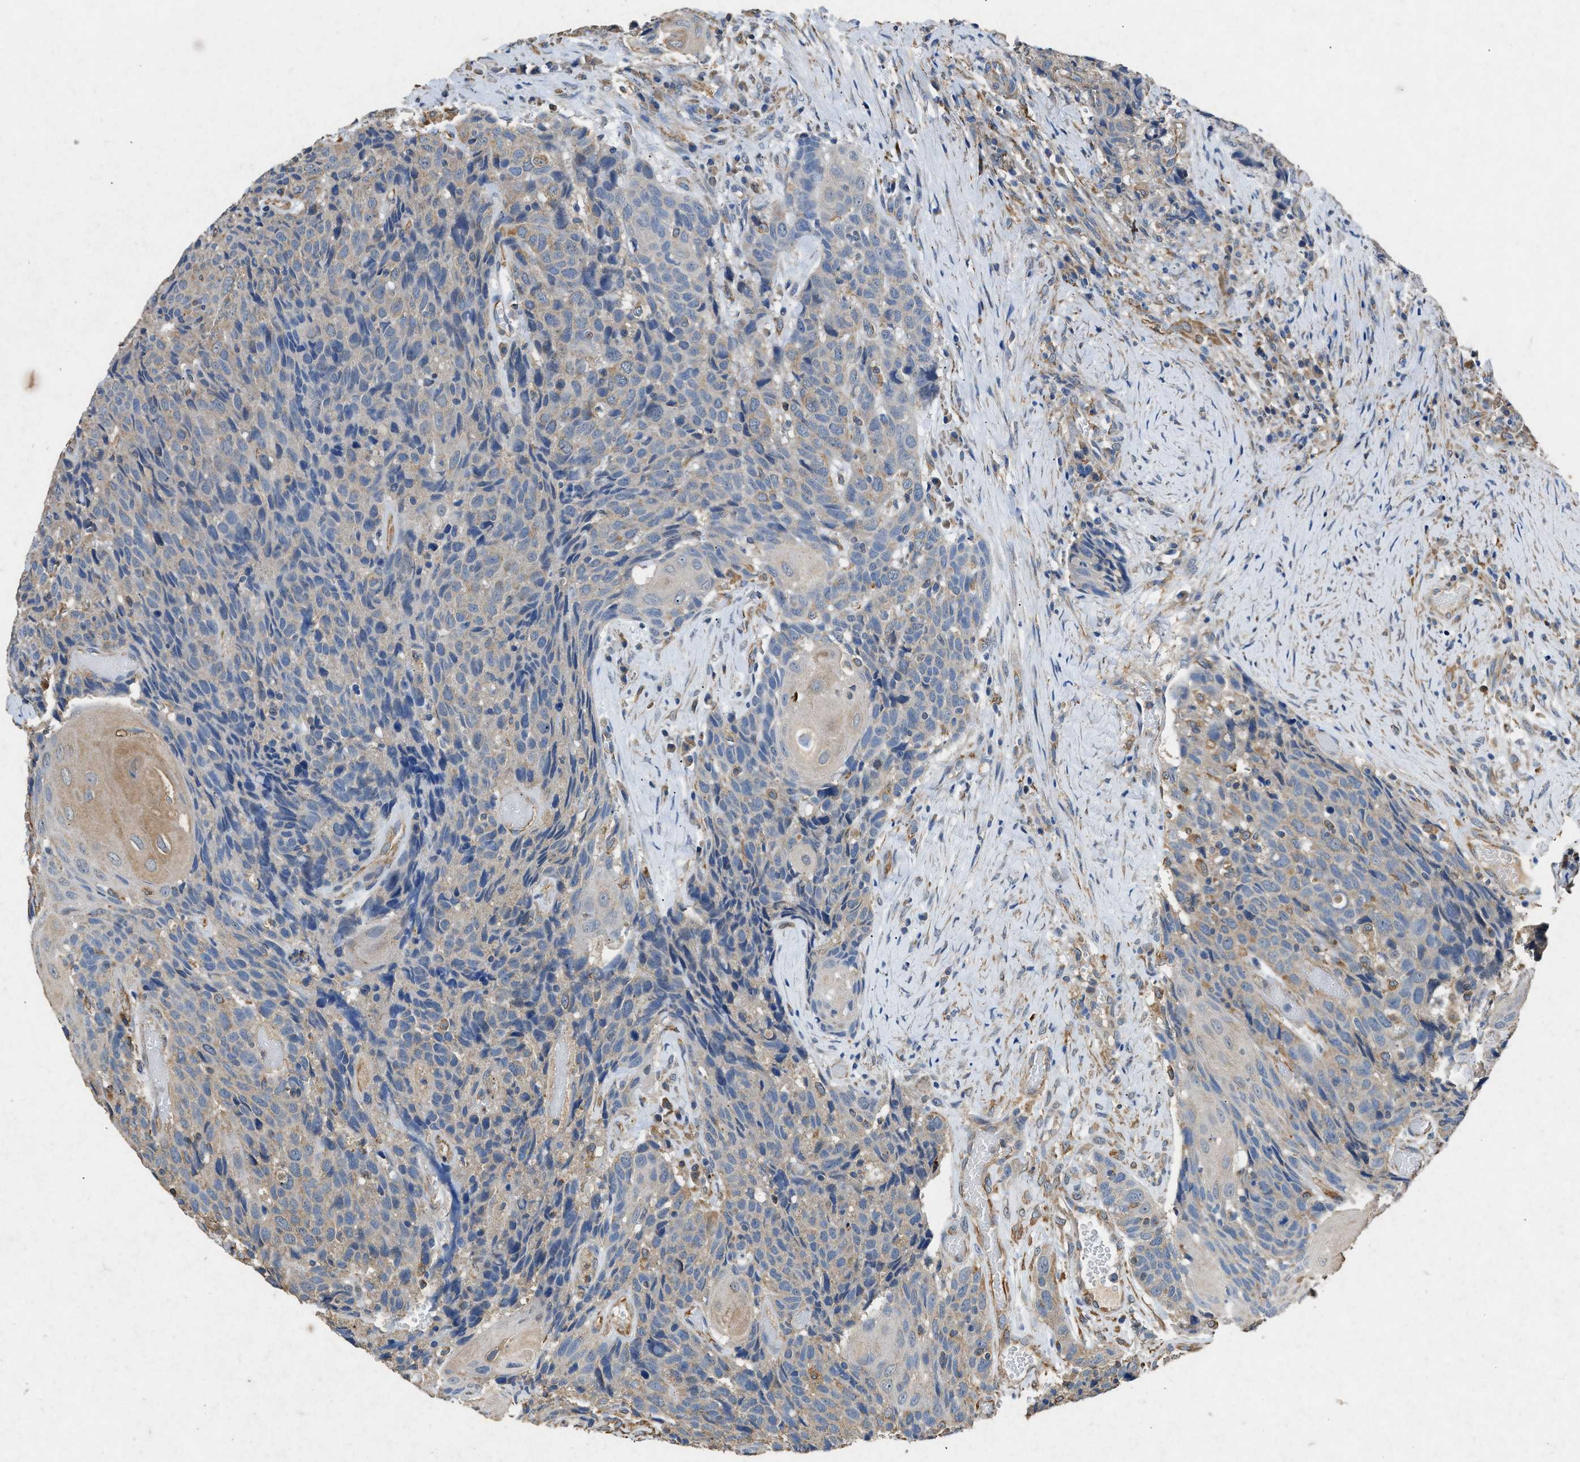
{"staining": {"intensity": "weak", "quantity": "<25%", "location": "cytoplasmic/membranous"}, "tissue": "head and neck cancer", "cell_type": "Tumor cells", "image_type": "cancer", "snomed": [{"axis": "morphology", "description": "Squamous cell carcinoma, NOS"}, {"axis": "topography", "description": "Head-Neck"}], "caption": "This is an IHC micrograph of squamous cell carcinoma (head and neck). There is no expression in tumor cells.", "gene": "CDK15", "patient": {"sex": "male", "age": 66}}